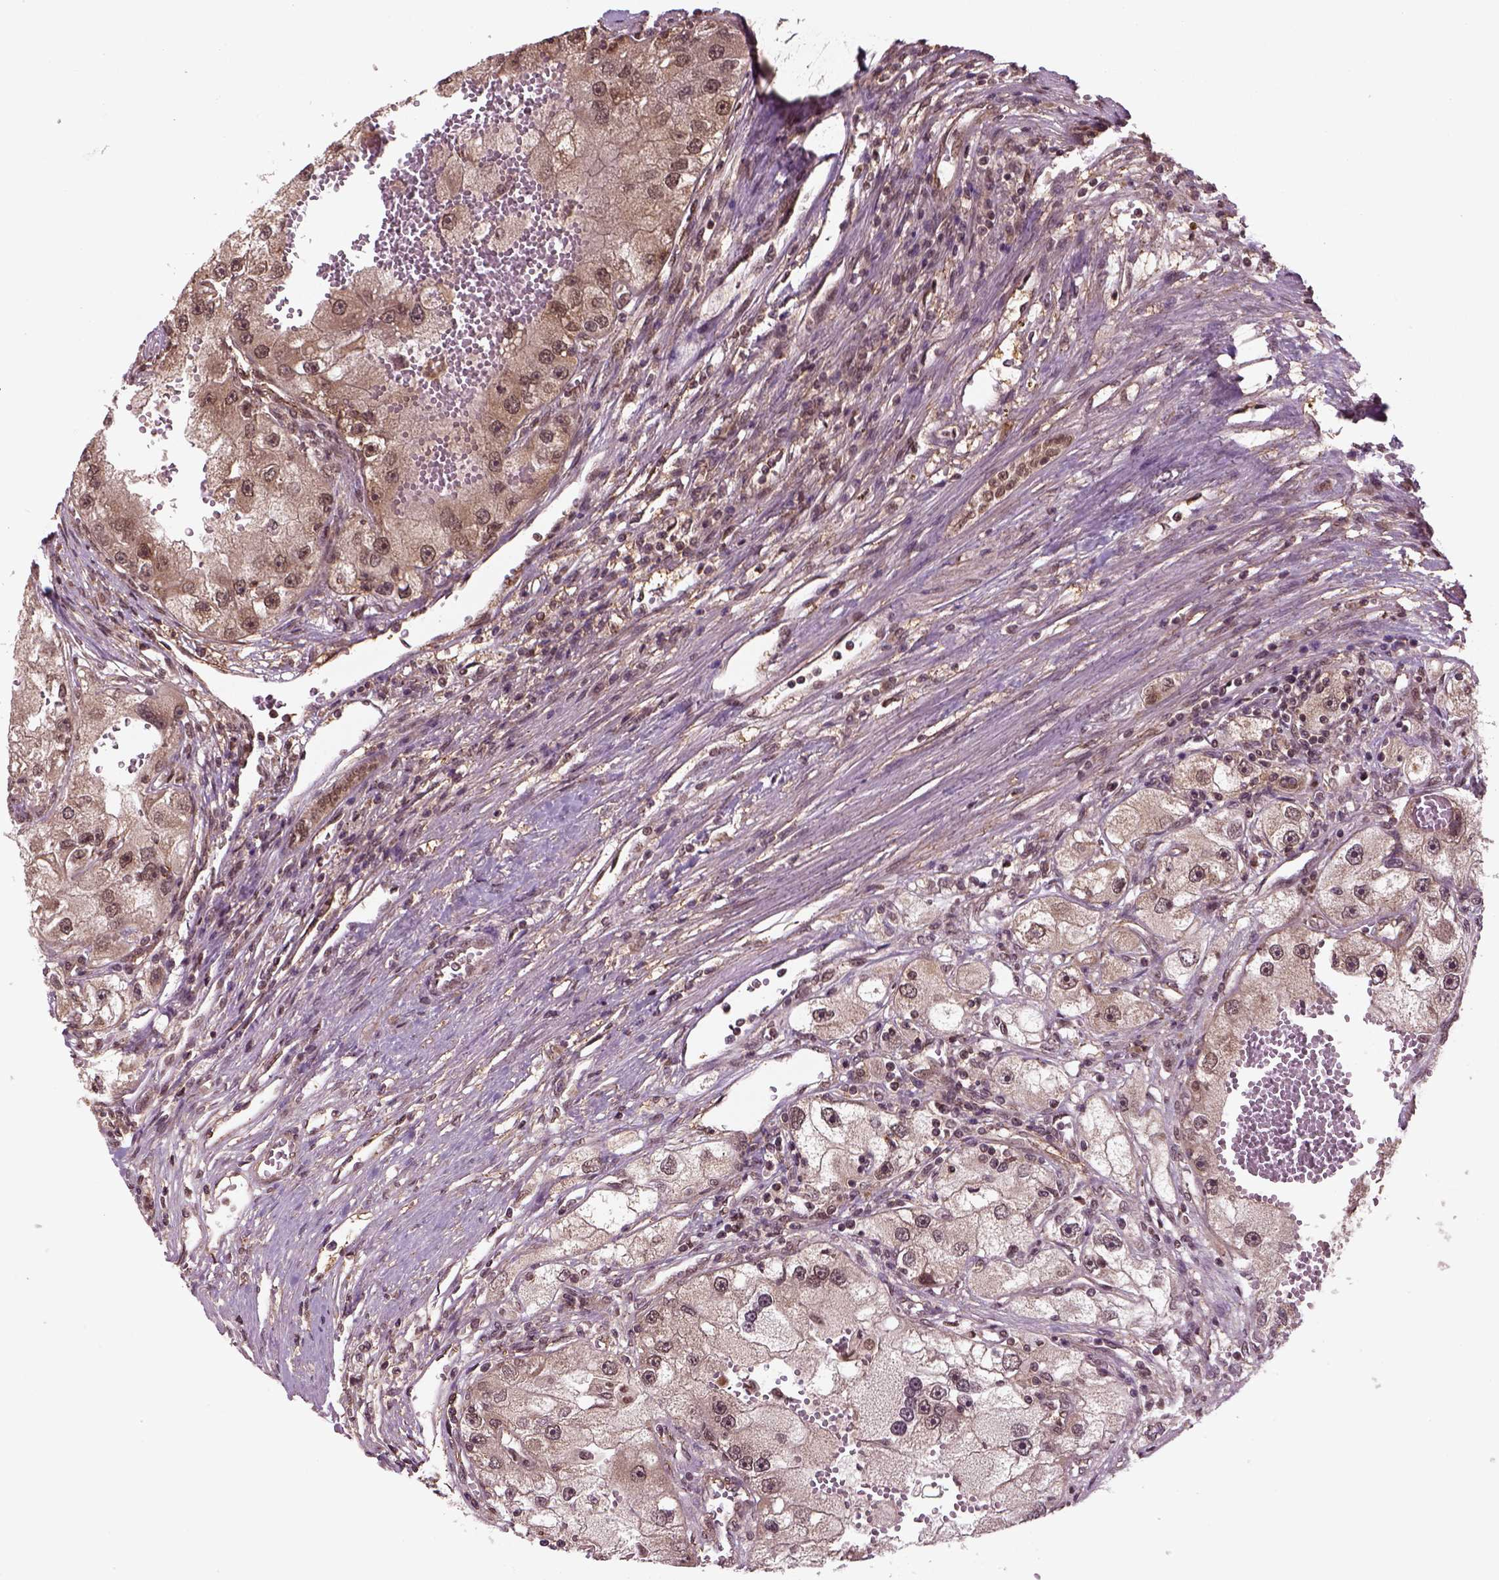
{"staining": {"intensity": "moderate", "quantity": "<25%", "location": "cytoplasmic/membranous,nuclear"}, "tissue": "renal cancer", "cell_type": "Tumor cells", "image_type": "cancer", "snomed": [{"axis": "morphology", "description": "Adenocarcinoma, NOS"}, {"axis": "topography", "description": "Kidney"}], "caption": "A low amount of moderate cytoplasmic/membranous and nuclear expression is seen in about <25% of tumor cells in renal adenocarcinoma tissue. The staining is performed using DAB (3,3'-diaminobenzidine) brown chromogen to label protein expression. The nuclei are counter-stained blue using hematoxylin.", "gene": "NUDT9", "patient": {"sex": "male", "age": 63}}